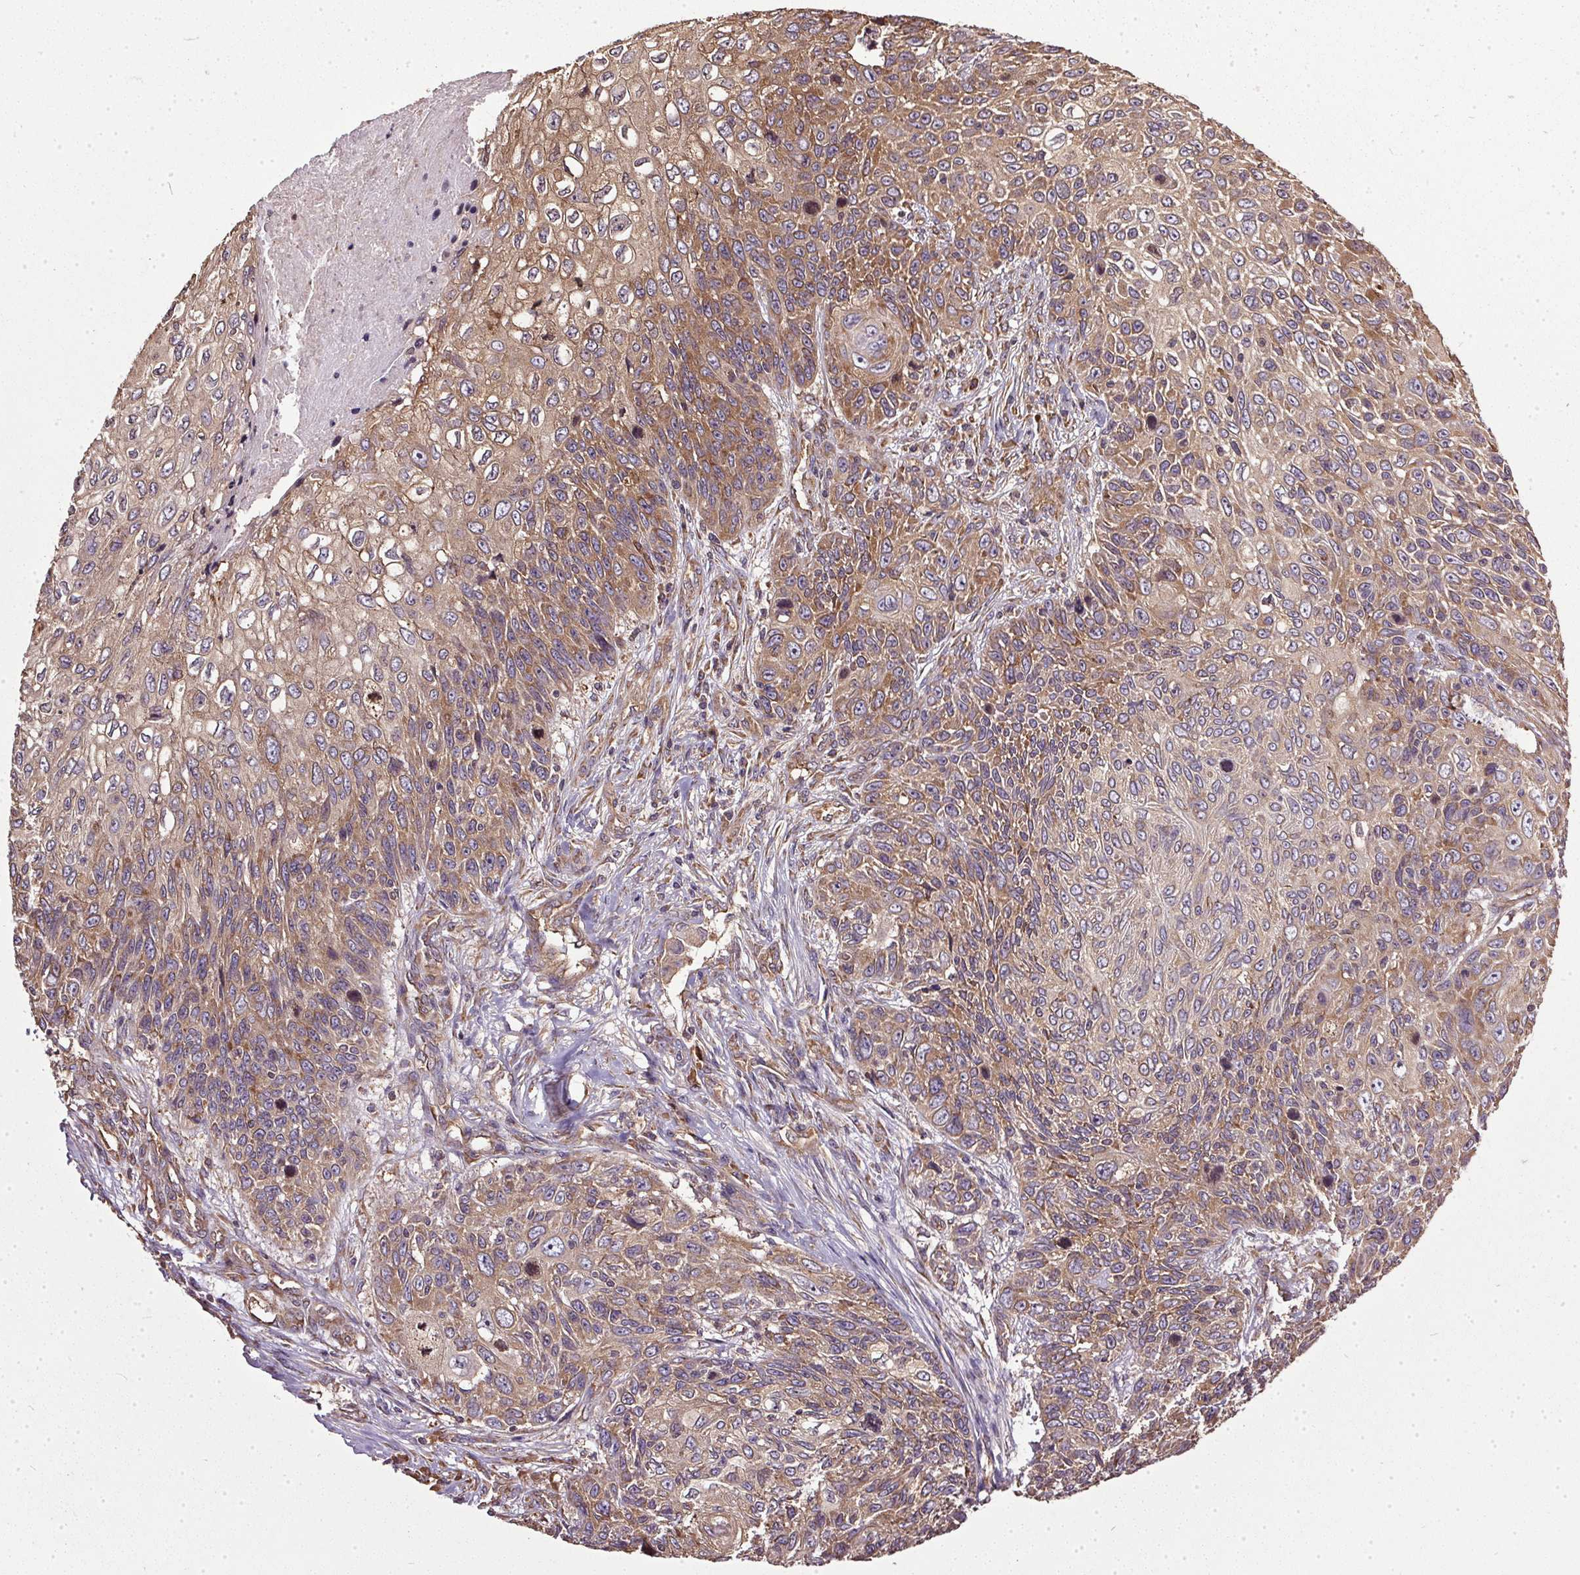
{"staining": {"intensity": "moderate", "quantity": "25%-75%", "location": "cytoplasmic/membranous"}, "tissue": "skin cancer", "cell_type": "Tumor cells", "image_type": "cancer", "snomed": [{"axis": "morphology", "description": "Squamous cell carcinoma, NOS"}, {"axis": "topography", "description": "Skin"}], "caption": "About 25%-75% of tumor cells in human skin squamous cell carcinoma exhibit moderate cytoplasmic/membranous protein expression as visualized by brown immunohistochemical staining.", "gene": "EIF2S1", "patient": {"sex": "male", "age": 92}}